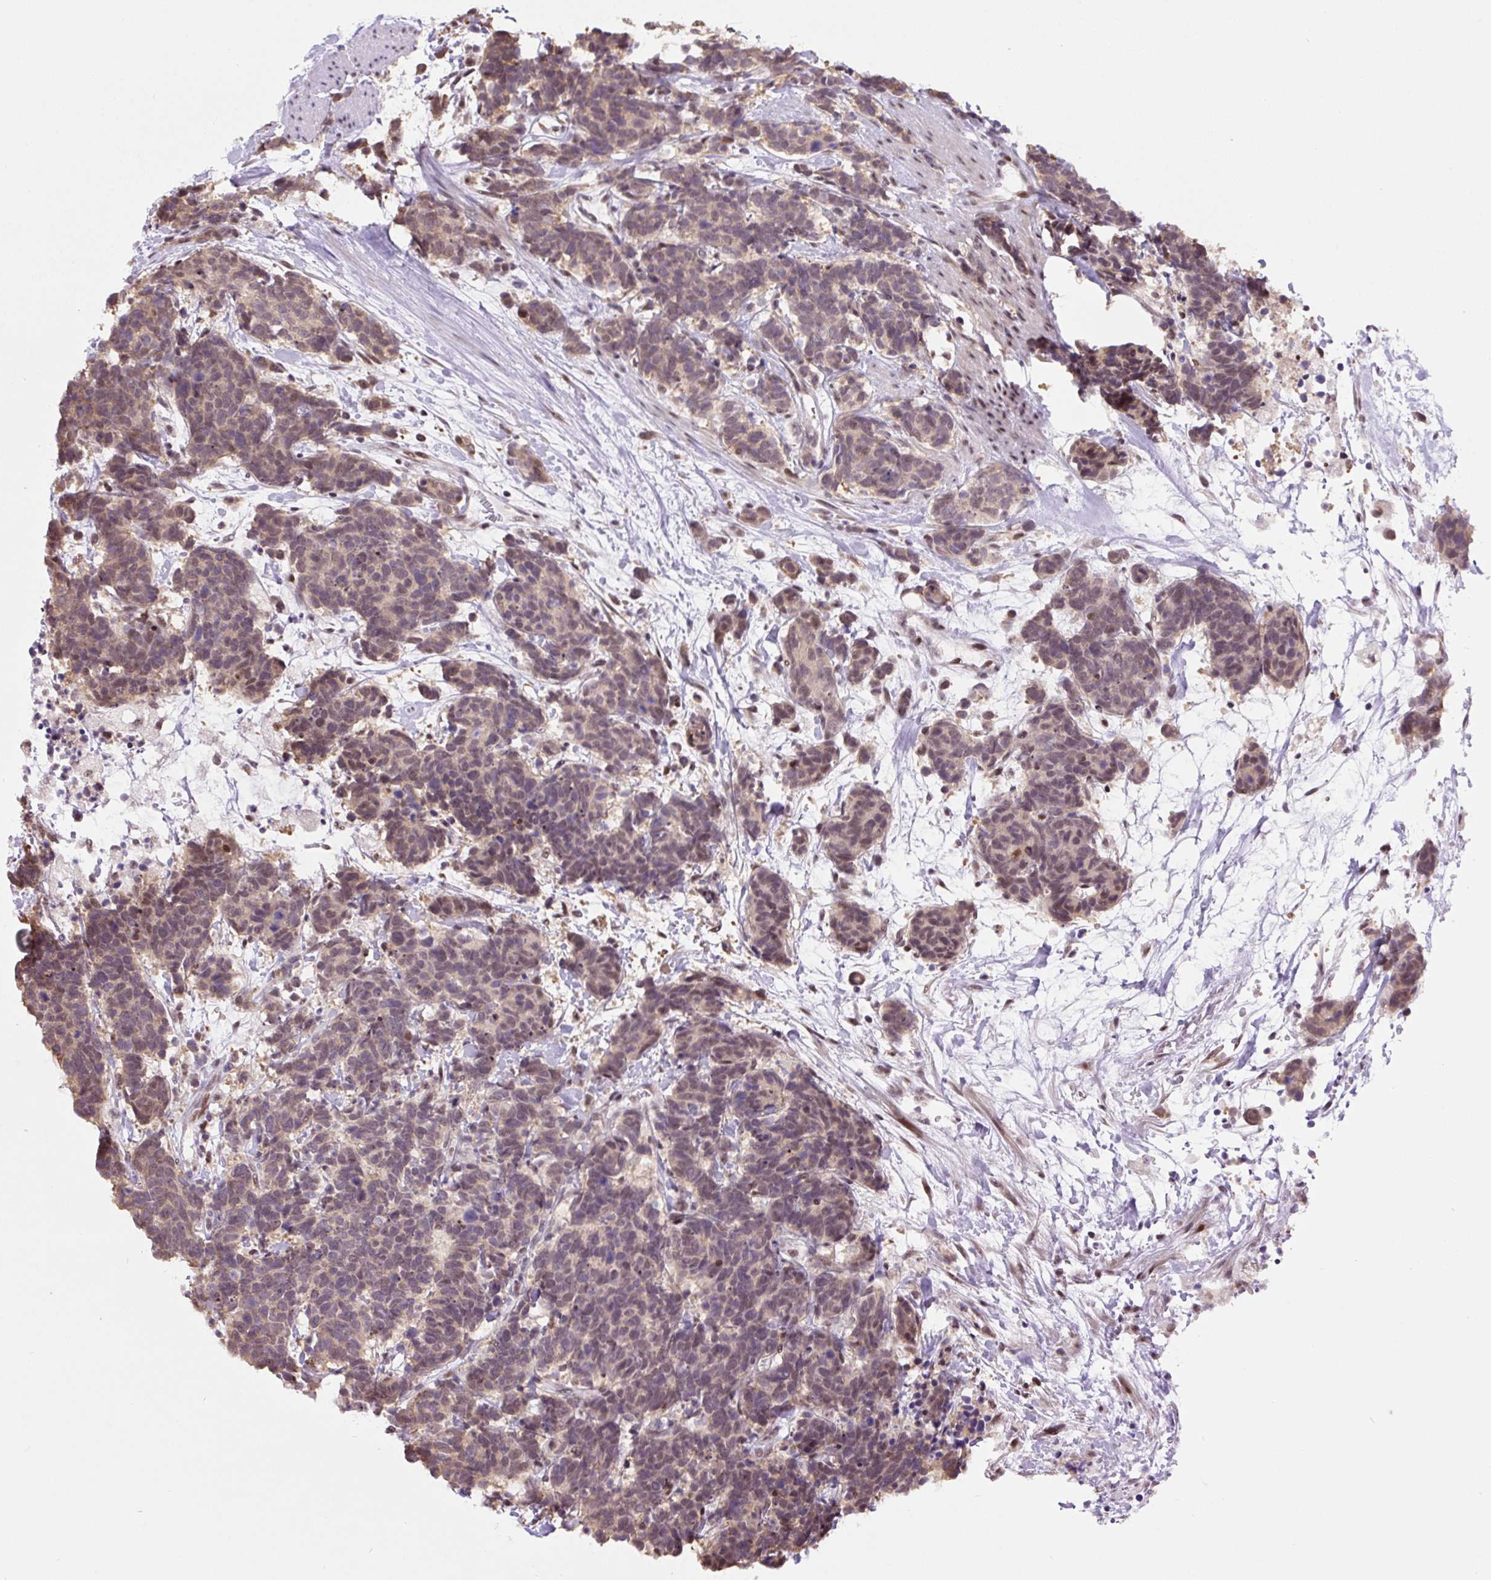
{"staining": {"intensity": "weak", "quantity": "25%-75%", "location": "nuclear"}, "tissue": "carcinoid", "cell_type": "Tumor cells", "image_type": "cancer", "snomed": [{"axis": "morphology", "description": "Carcinoma, NOS"}, {"axis": "morphology", "description": "Carcinoid, malignant, NOS"}, {"axis": "topography", "description": "Prostate"}], "caption": "The photomicrograph exhibits immunohistochemical staining of carcinoid. There is weak nuclear positivity is appreciated in about 25%-75% of tumor cells. Immunohistochemistry (ihc) stains the protein in brown and the nuclei are stained blue.", "gene": "TAF1A", "patient": {"sex": "male", "age": 57}}